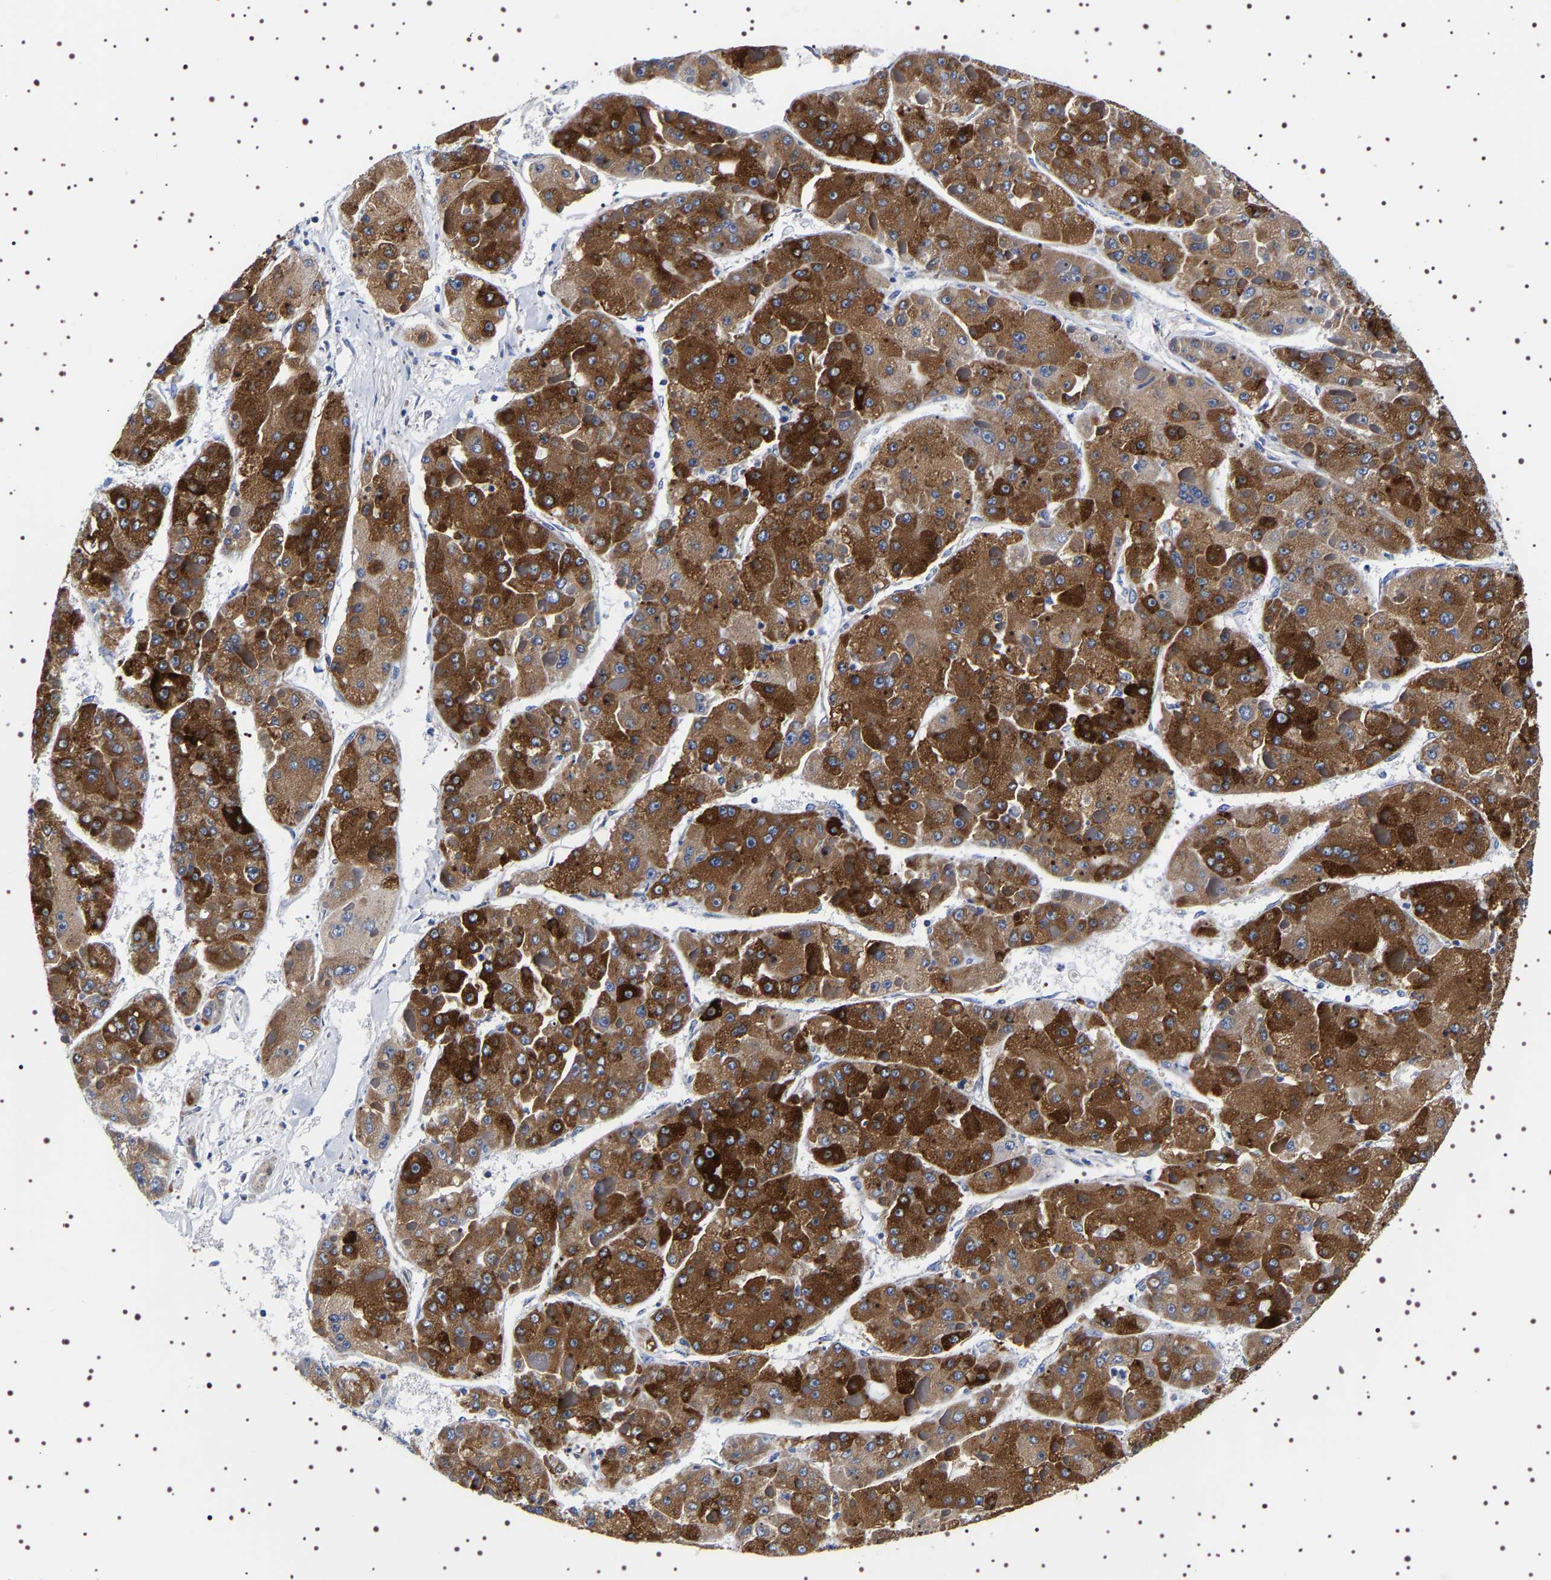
{"staining": {"intensity": "strong", "quantity": ">75%", "location": "cytoplasmic/membranous"}, "tissue": "liver cancer", "cell_type": "Tumor cells", "image_type": "cancer", "snomed": [{"axis": "morphology", "description": "Carcinoma, Hepatocellular, NOS"}, {"axis": "topography", "description": "Liver"}], "caption": "Liver hepatocellular carcinoma stained with DAB immunohistochemistry (IHC) shows high levels of strong cytoplasmic/membranous staining in about >75% of tumor cells. (DAB (3,3'-diaminobenzidine) IHC with brightfield microscopy, high magnification).", "gene": "SQLE", "patient": {"sex": "female", "age": 73}}